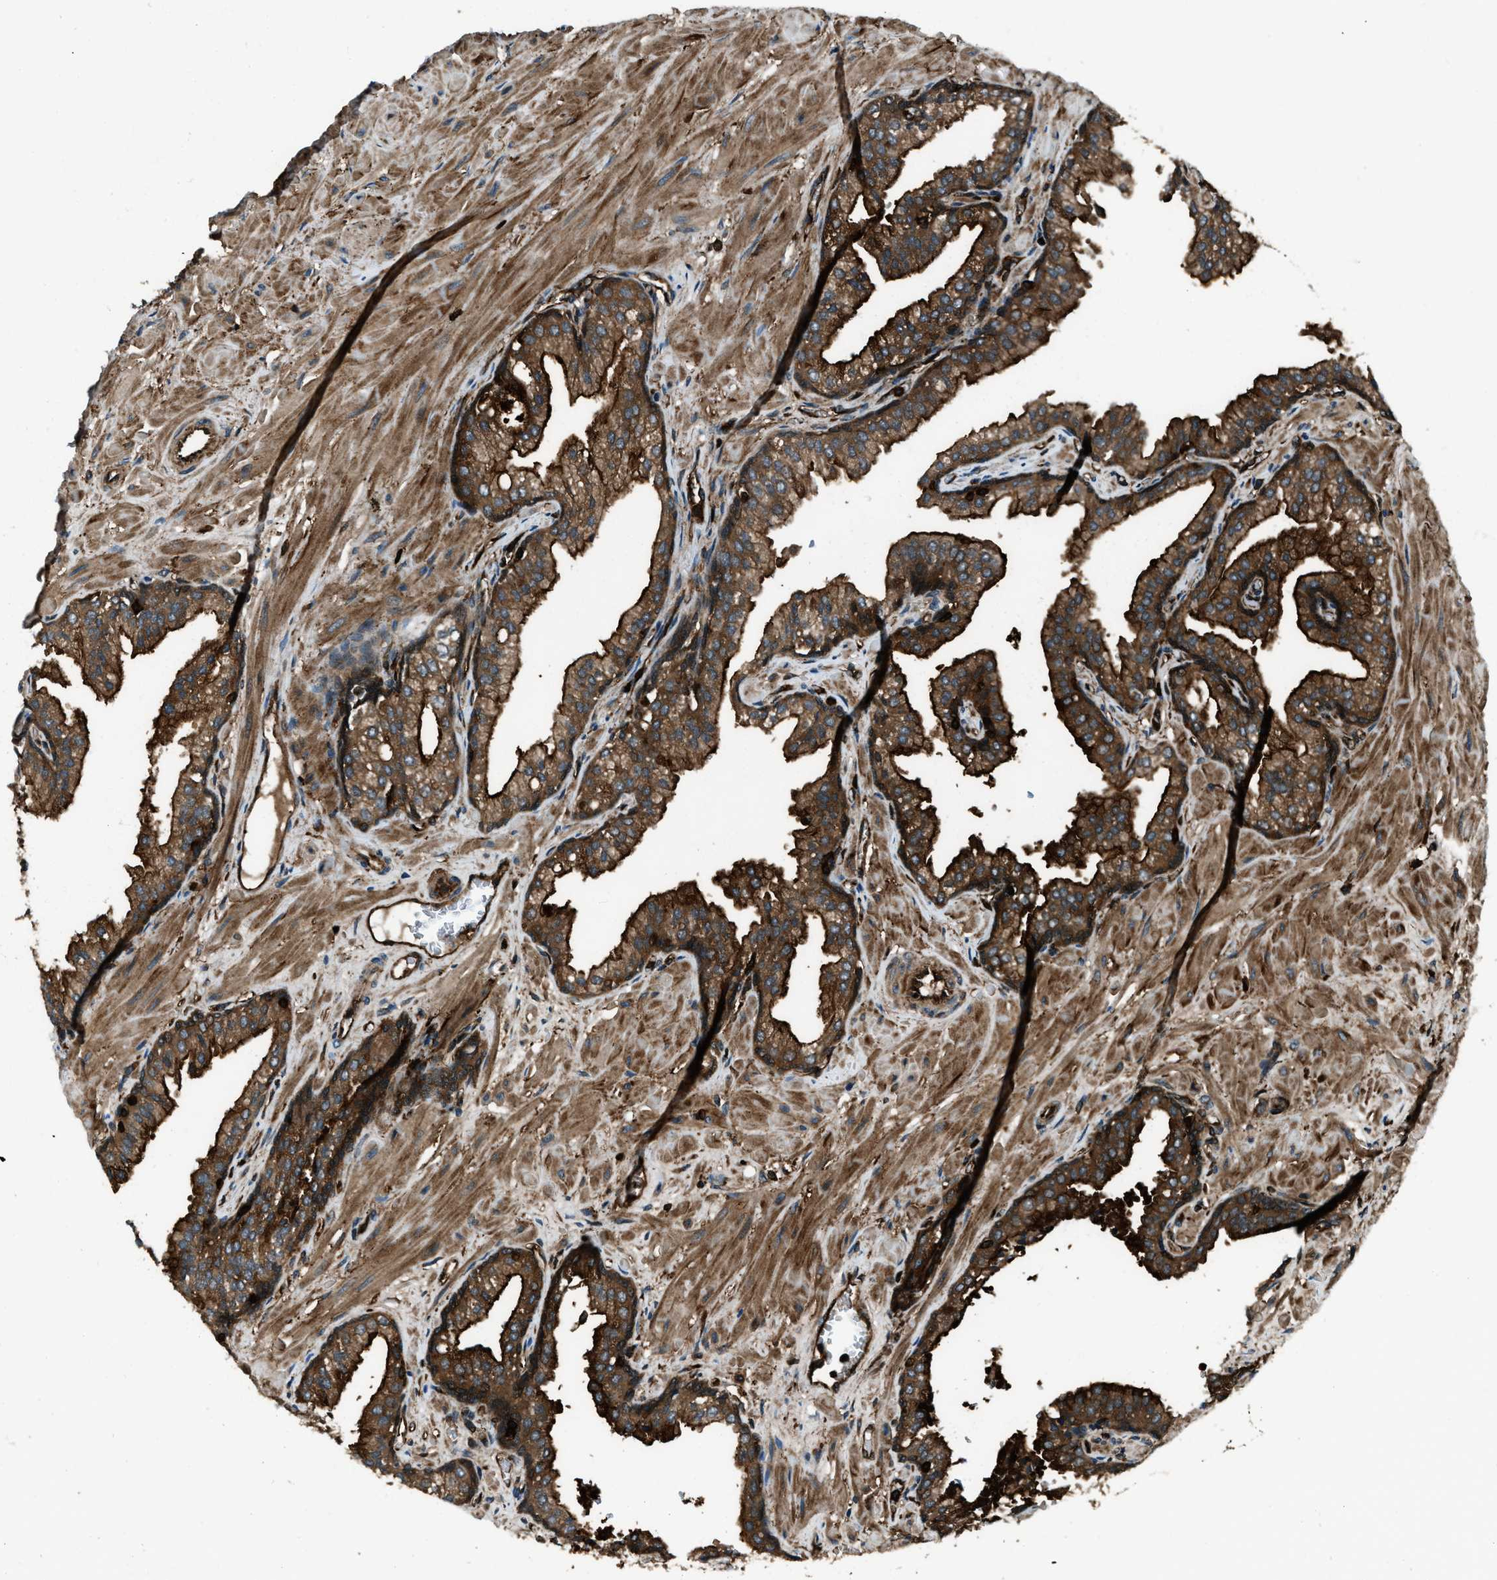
{"staining": {"intensity": "moderate", "quantity": ">75%", "location": "cytoplasmic/membranous"}, "tissue": "prostate cancer", "cell_type": "Tumor cells", "image_type": "cancer", "snomed": [{"axis": "morphology", "description": "Adenocarcinoma, Low grade"}, {"axis": "topography", "description": "Prostate"}], "caption": "Prostate low-grade adenocarcinoma stained for a protein (brown) reveals moderate cytoplasmic/membranous positive positivity in about >75% of tumor cells.", "gene": "SNX30", "patient": {"sex": "male", "age": 53}}